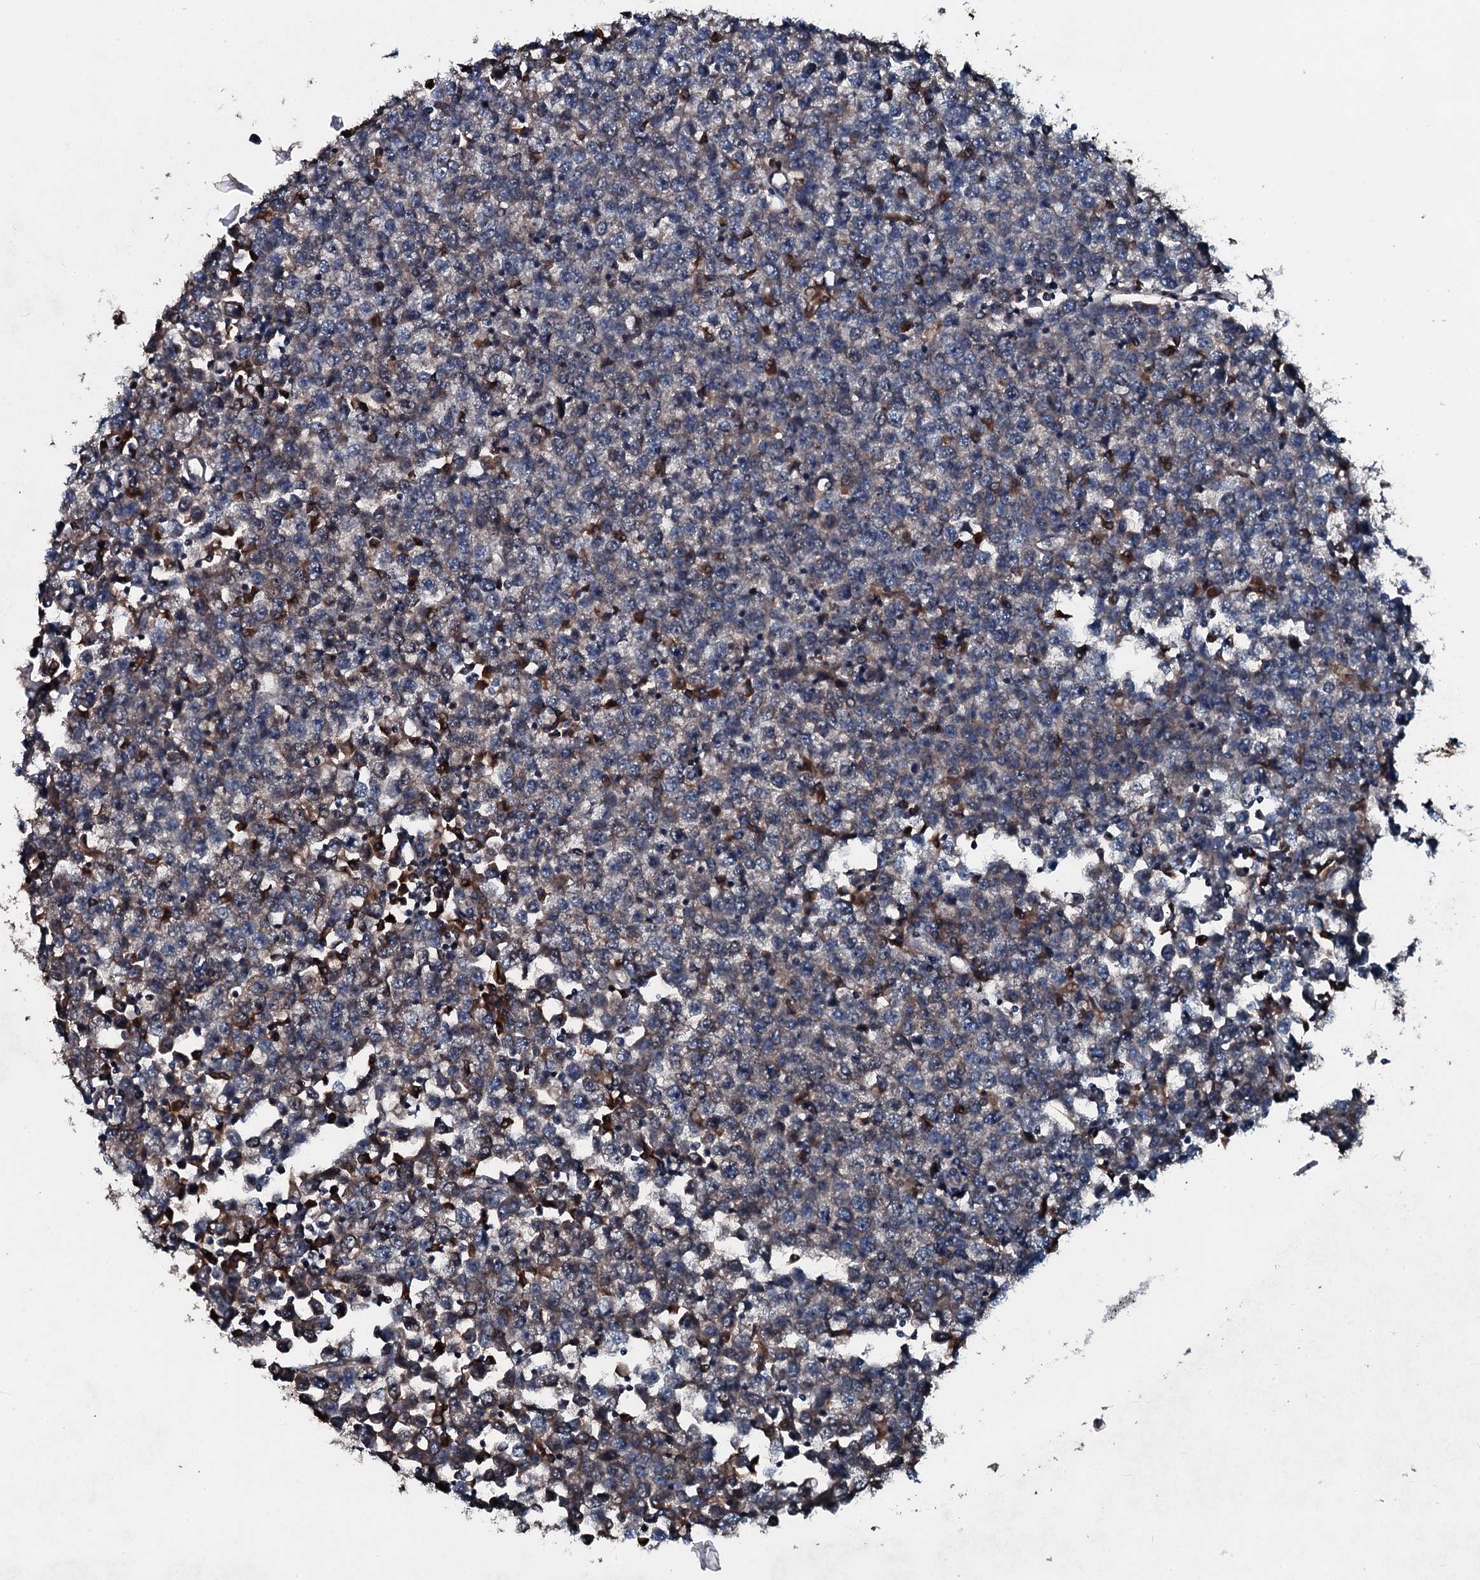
{"staining": {"intensity": "negative", "quantity": "none", "location": "none"}, "tissue": "testis cancer", "cell_type": "Tumor cells", "image_type": "cancer", "snomed": [{"axis": "morphology", "description": "Seminoma, NOS"}, {"axis": "topography", "description": "Testis"}], "caption": "There is no significant positivity in tumor cells of testis cancer.", "gene": "ACSS3", "patient": {"sex": "male", "age": 65}}